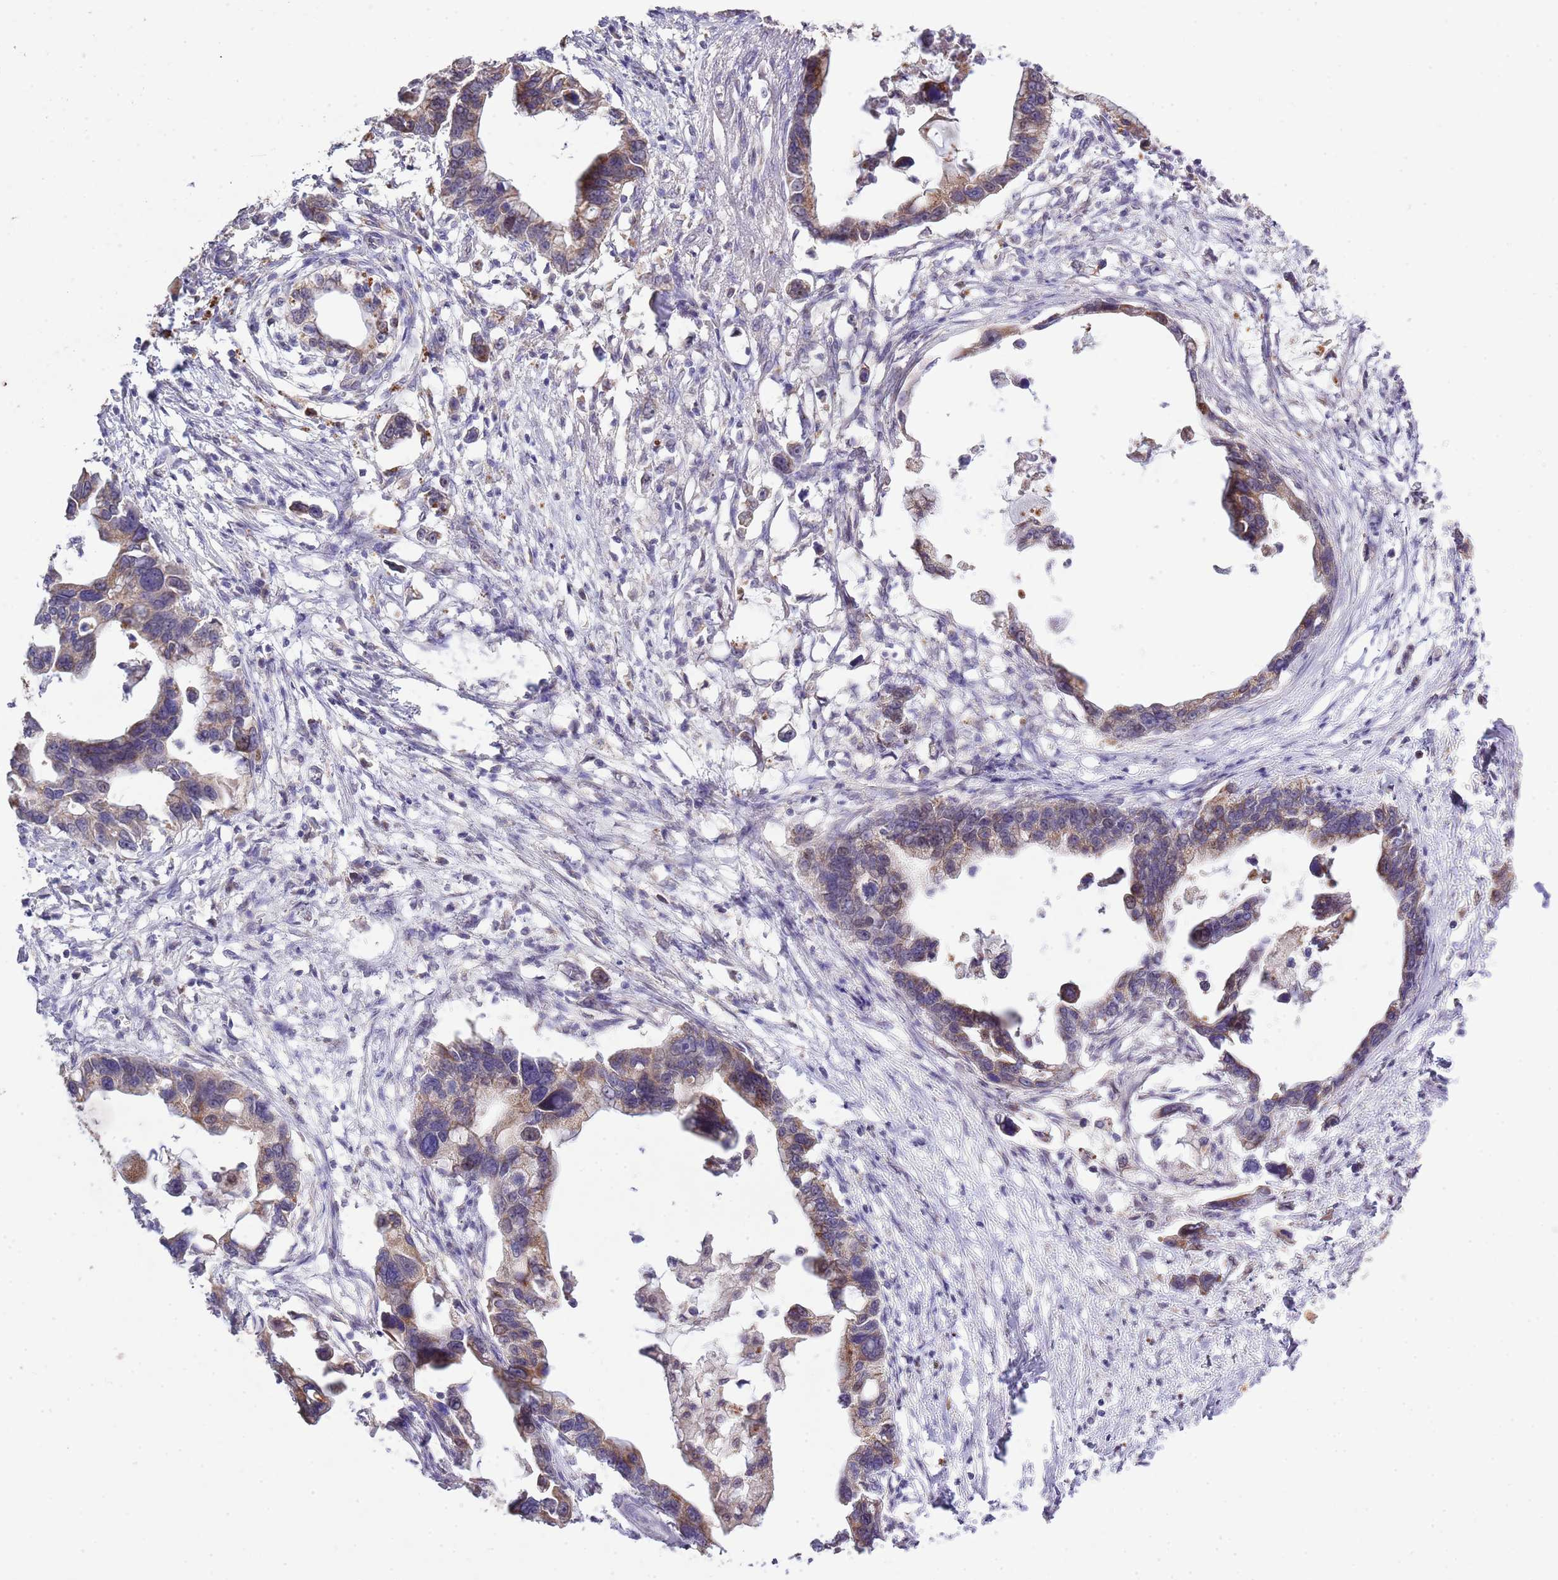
{"staining": {"intensity": "weak", "quantity": "25%-75%", "location": "cytoplasmic/membranous"}, "tissue": "pancreatic cancer", "cell_type": "Tumor cells", "image_type": "cancer", "snomed": [{"axis": "morphology", "description": "Adenocarcinoma, NOS"}, {"axis": "topography", "description": "Pancreas"}], "caption": "Tumor cells demonstrate low levels of weak cytoplasmic/membranous staining in approximately 25%-75% of cells in human adenocarcinoma (pancreatic).", "gene": "IVD", "patient": {"sex": "female", "age": 83}}